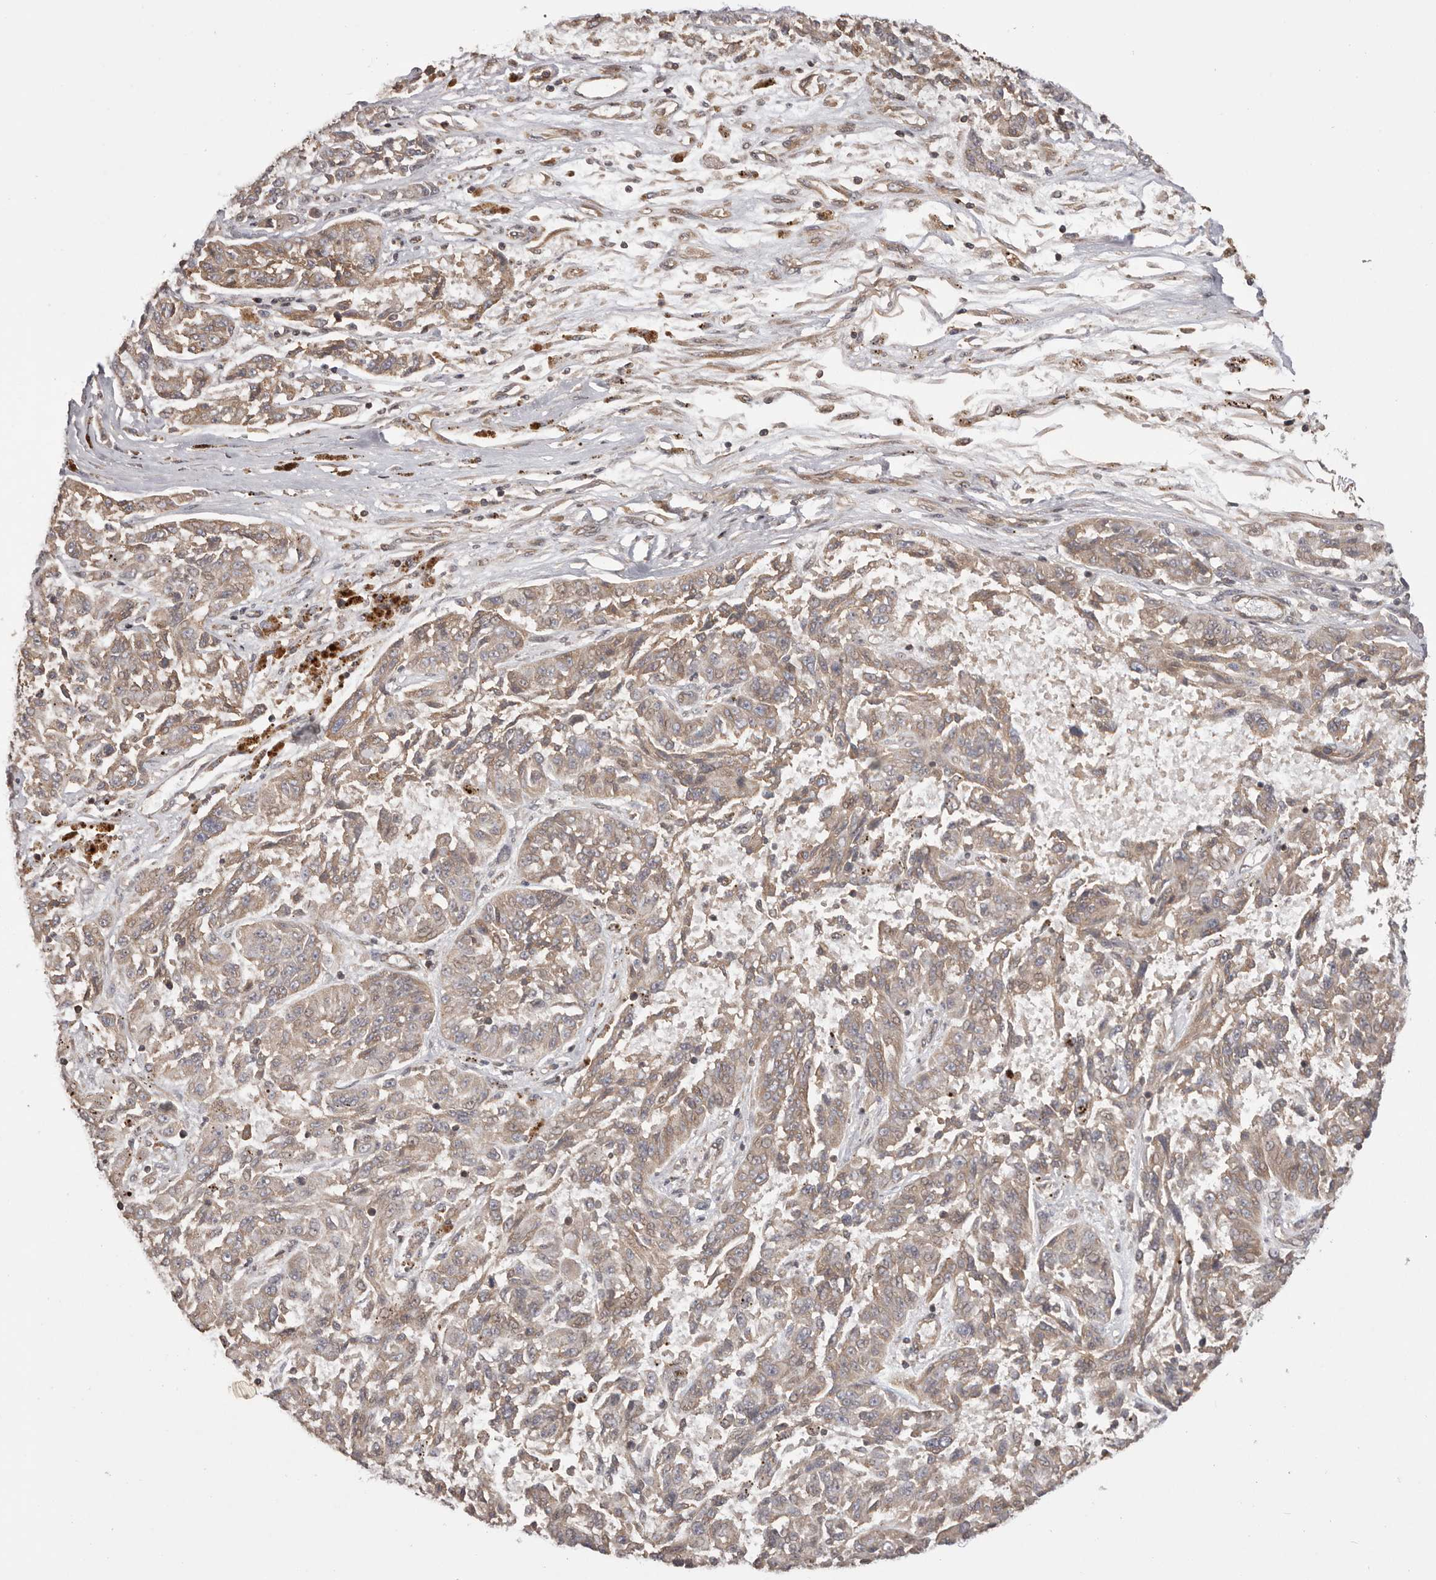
{"staining": {"intensity": "moderate", "quantity": ">75%", "location": "cytoplasmic/membranous"}, "tissue": "melanoma", "cell_type": "Tumor cells", "image_type": "cancer", "snomed": [{"axis": "morphology", "description": "Malignant melanoma, NOS"}, {"axis": "topography", "description": "Skin"}], "caption": "About >75% of tumor cells in melanoma show moderate cytoplasmic/membranous protein positivity as visualized by brown immunohistochemical staining.", "gene": "NFKBIA", "patient": {"sex": "male", "age": 53}}